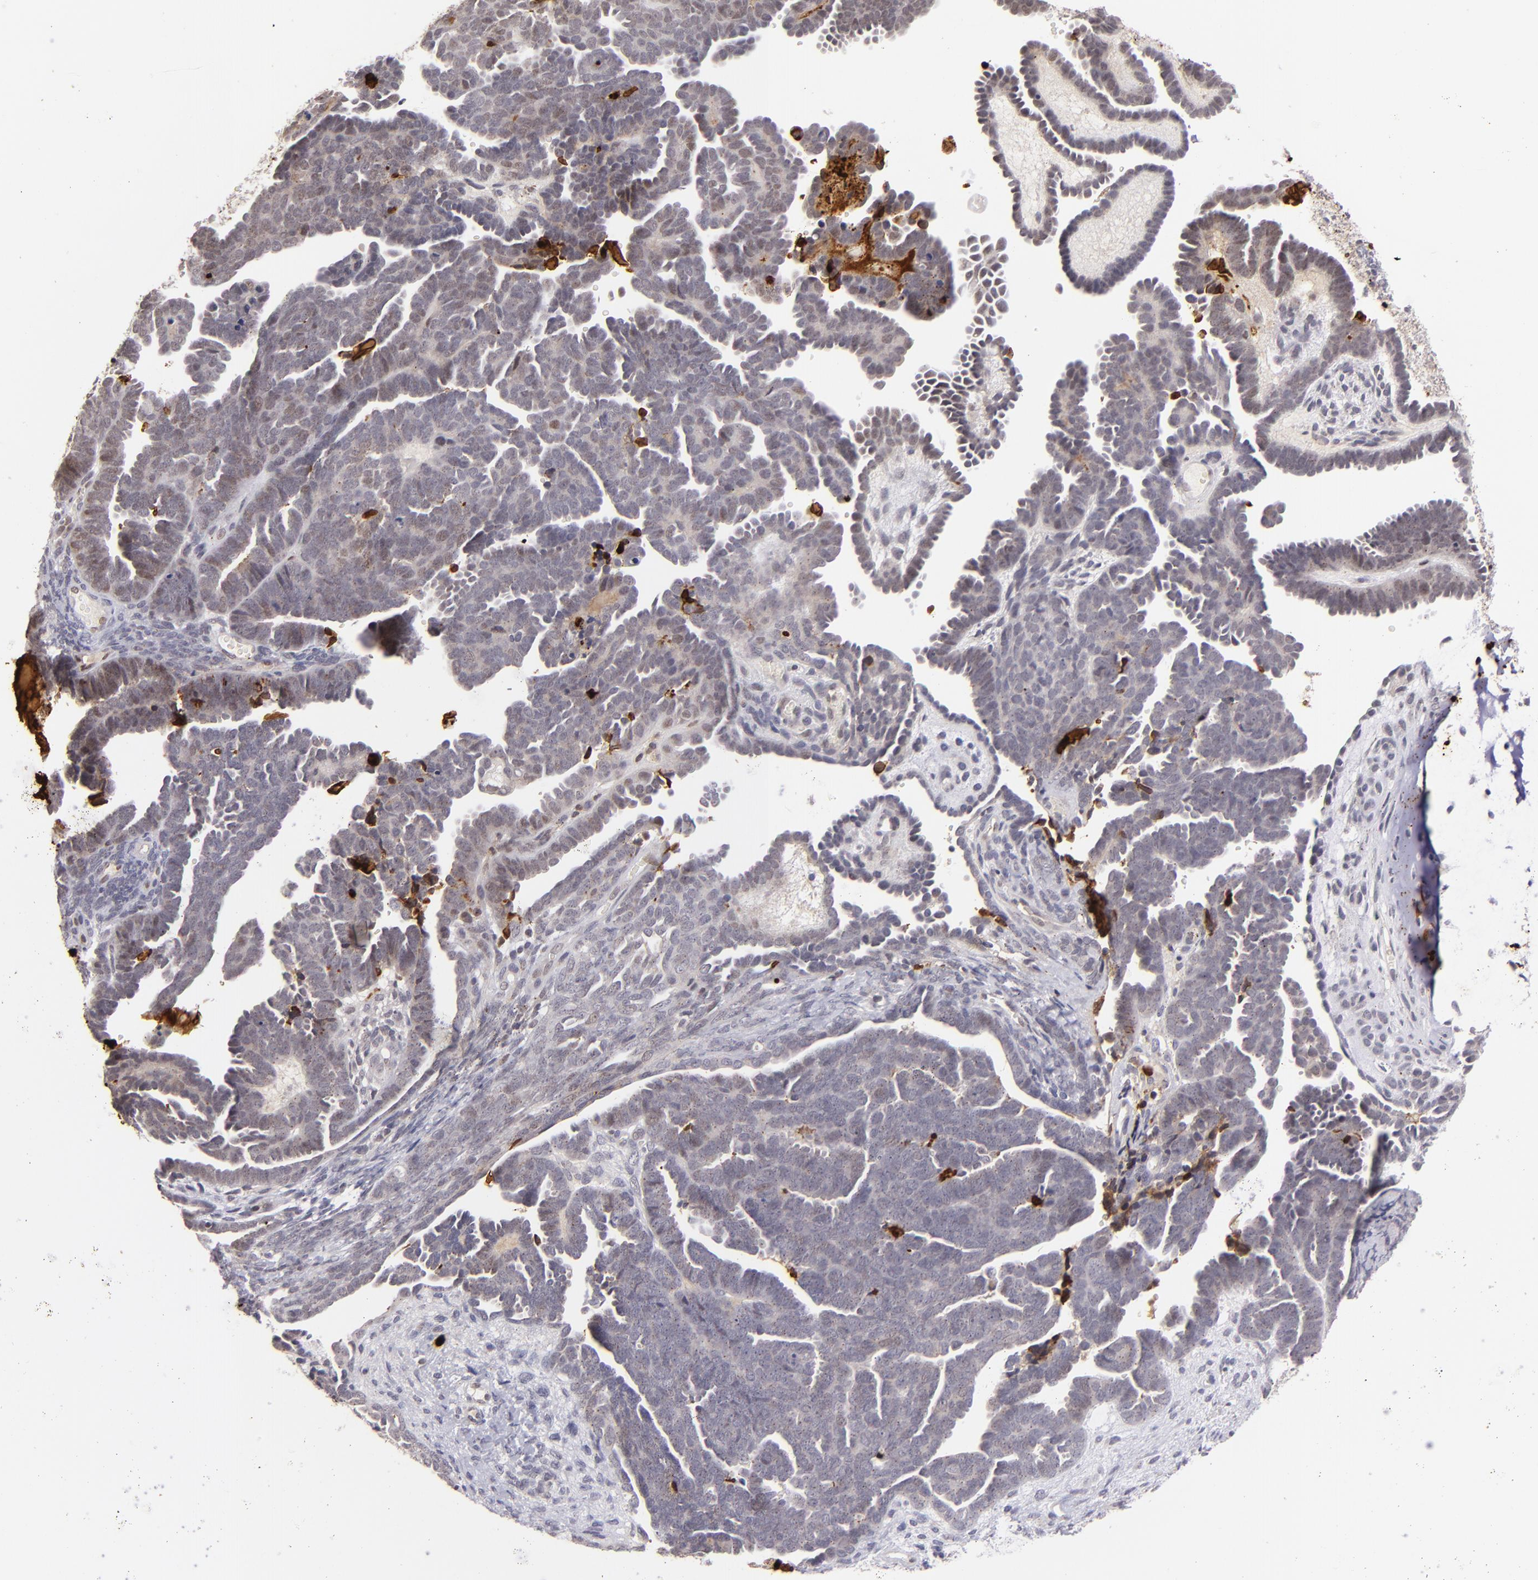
{"staining": {"intensity": "weak", "quantity": "<25%", "location": "nuclear"}, "tissue": "endometrial cancer", "cell_type": "Tumor cells", "image_type": "cancer", "snomed": [{"axis": "morphology", "description": "Neoplasm, malignant, NOS"}, {"axis": "topography", "description": "Endometrium"}], "caption": "Endometrial cancer stained for a protein using immunohistochemistry (IHC) displays no expression tumor cells.", "gene": "RXRG", "patient": {"sex": "female", "age": 74}}